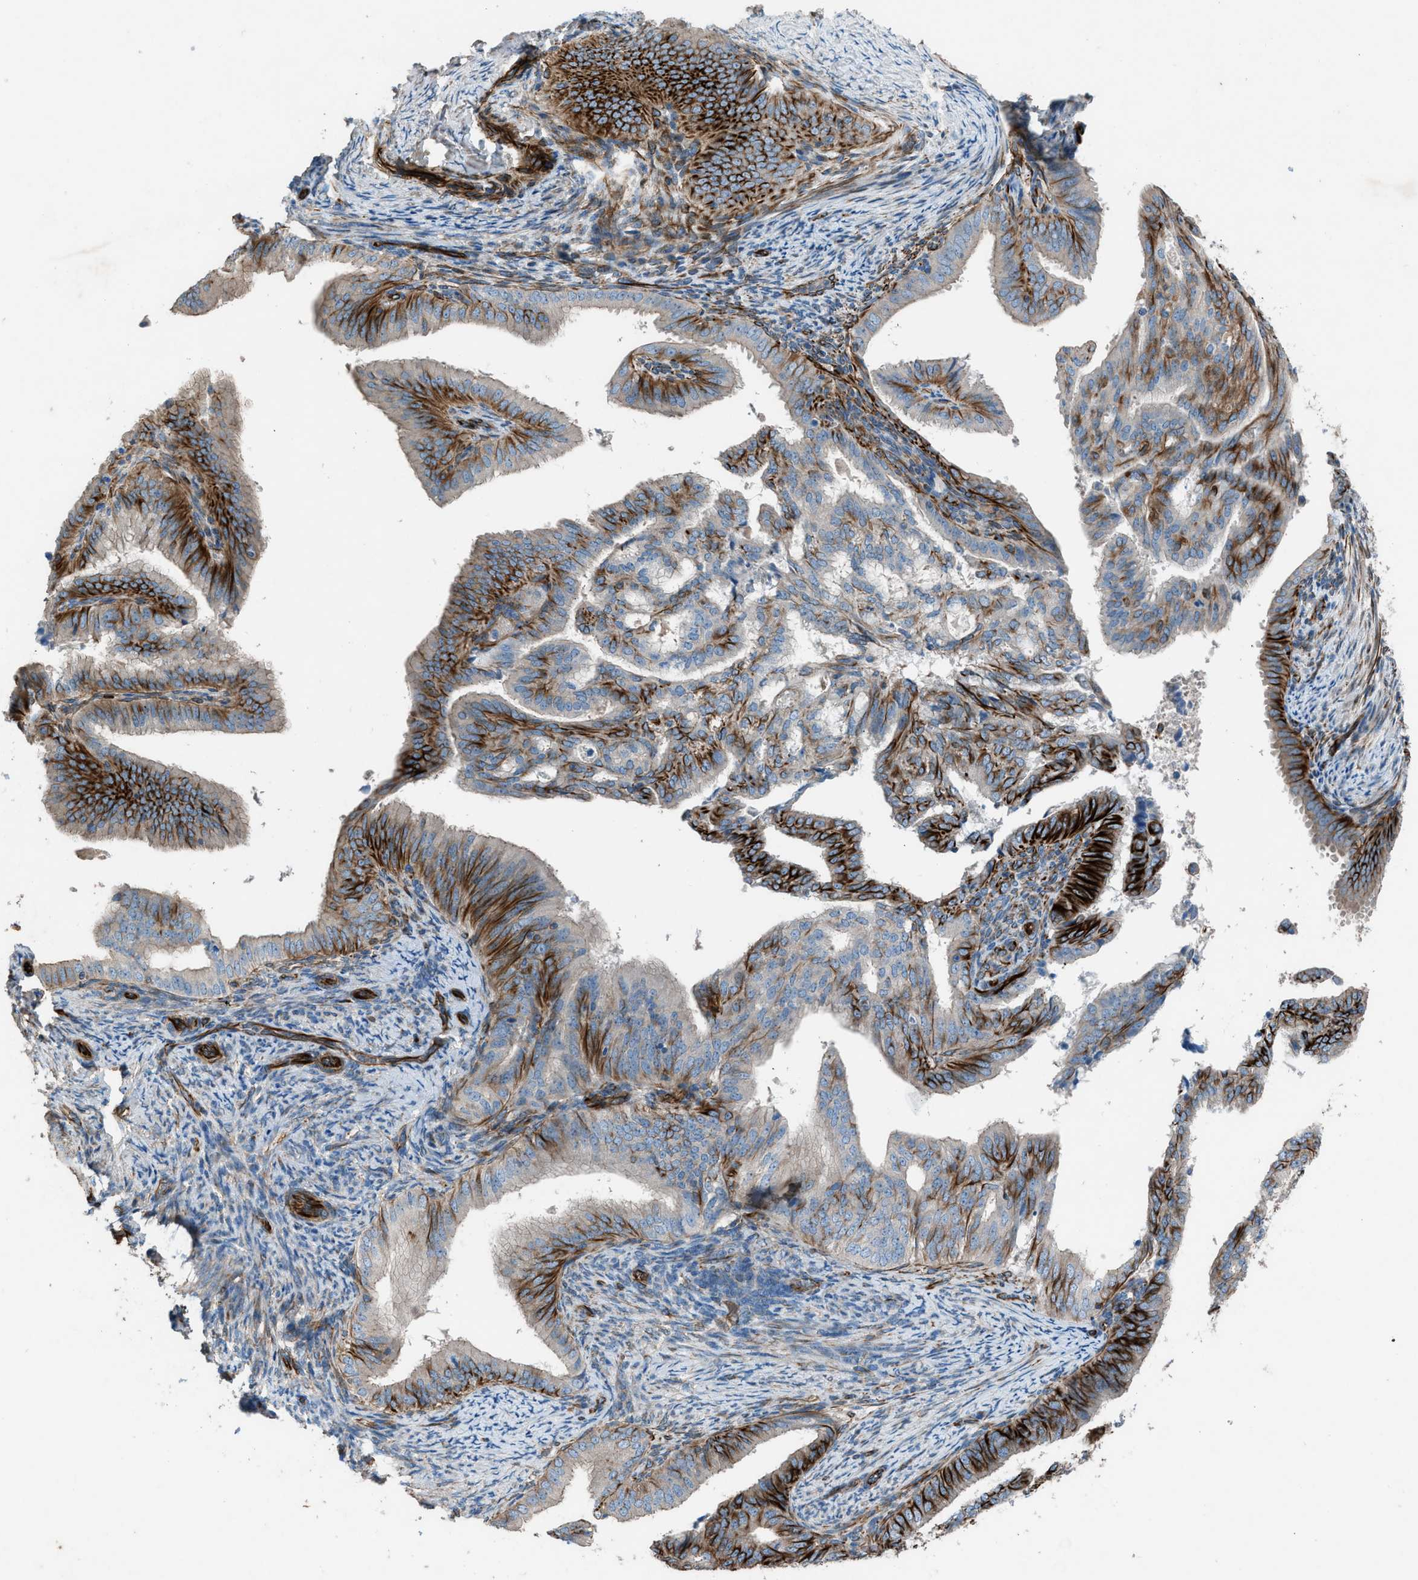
{"staining": {"intensity": "strong", "quantity": "25%-75%", "location": "cytoplasmic/membranous"}, "tissue": "endometrial cancer", "cell_type": "Tumor cells", "image_type": "cancer", "snomed": [{"axis": "morphology", "description": "Adenocarcinoma, NOS"}, {"axis": "topography", "description": "Endometrium"}], "caption": "A brown stain labels strong cytoplasmic/membranous positivity of a protein in human endometrial cancer (adenocarcinoma) tumor cells.", "gene": "CABP7", "patient": {"sex": "female", "age": 58}}